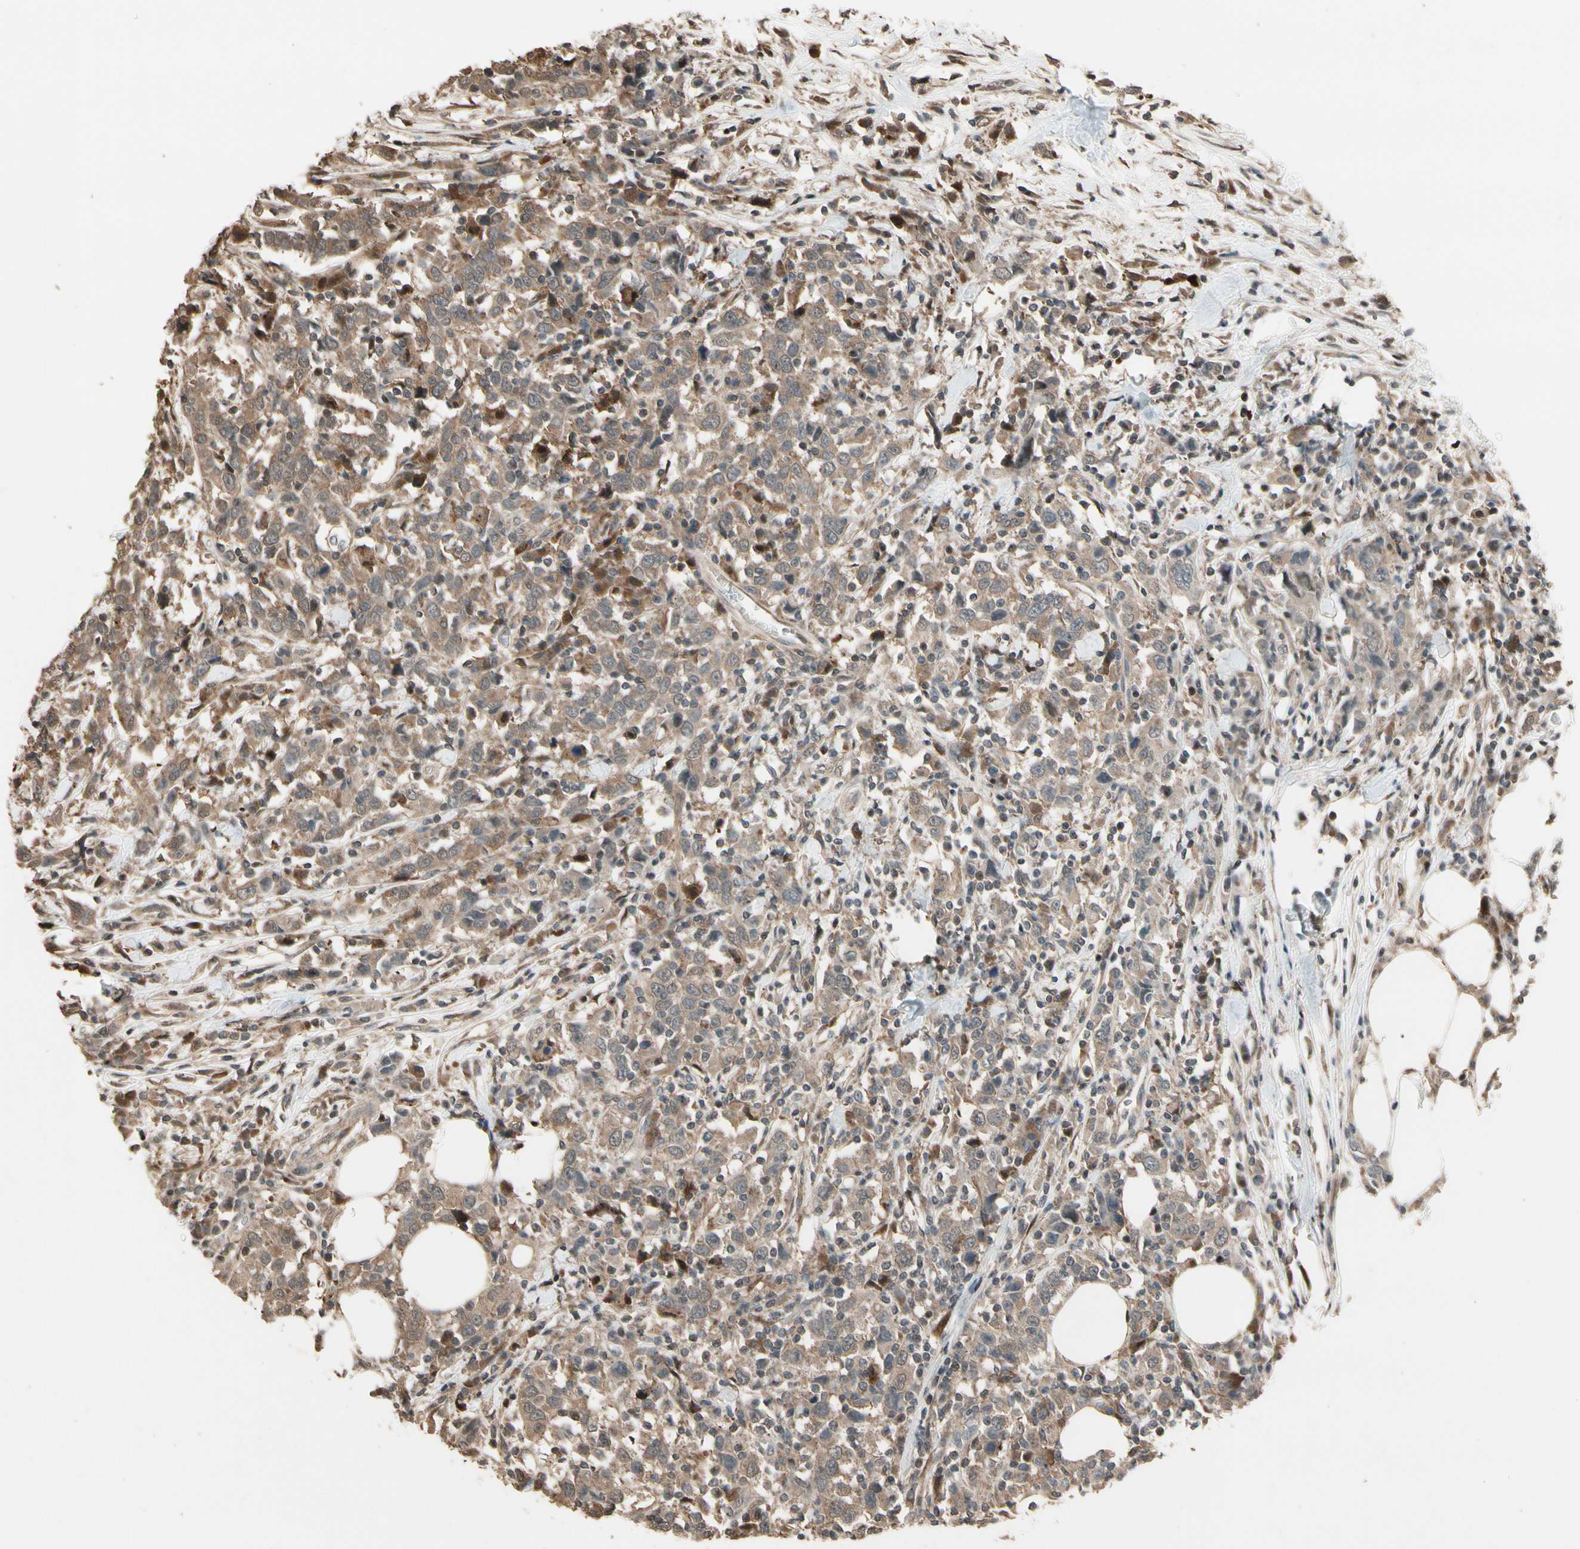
{"staining": {"intensity": "weak", "quantity": ">75%", "location": "cytoplasmic/membranous"}, "tissue": "urothelial cancer", "cell_type": "Tumor cells", "image_type": "cancer", "snomed": [{"axis": "morphology", "description": "Urothelial carcinoma, High grade"}, {"axis": "topography", "description": "Urinary bladder"}], "caption": "The photomicrograph demonstrates a brown stain indicating the presence of a protein in the cytoplasmic/membranous of tumor cells in urothelial cancer.", "gene": "CSF1R", "patient": {"sex": "male", "age": 61}}